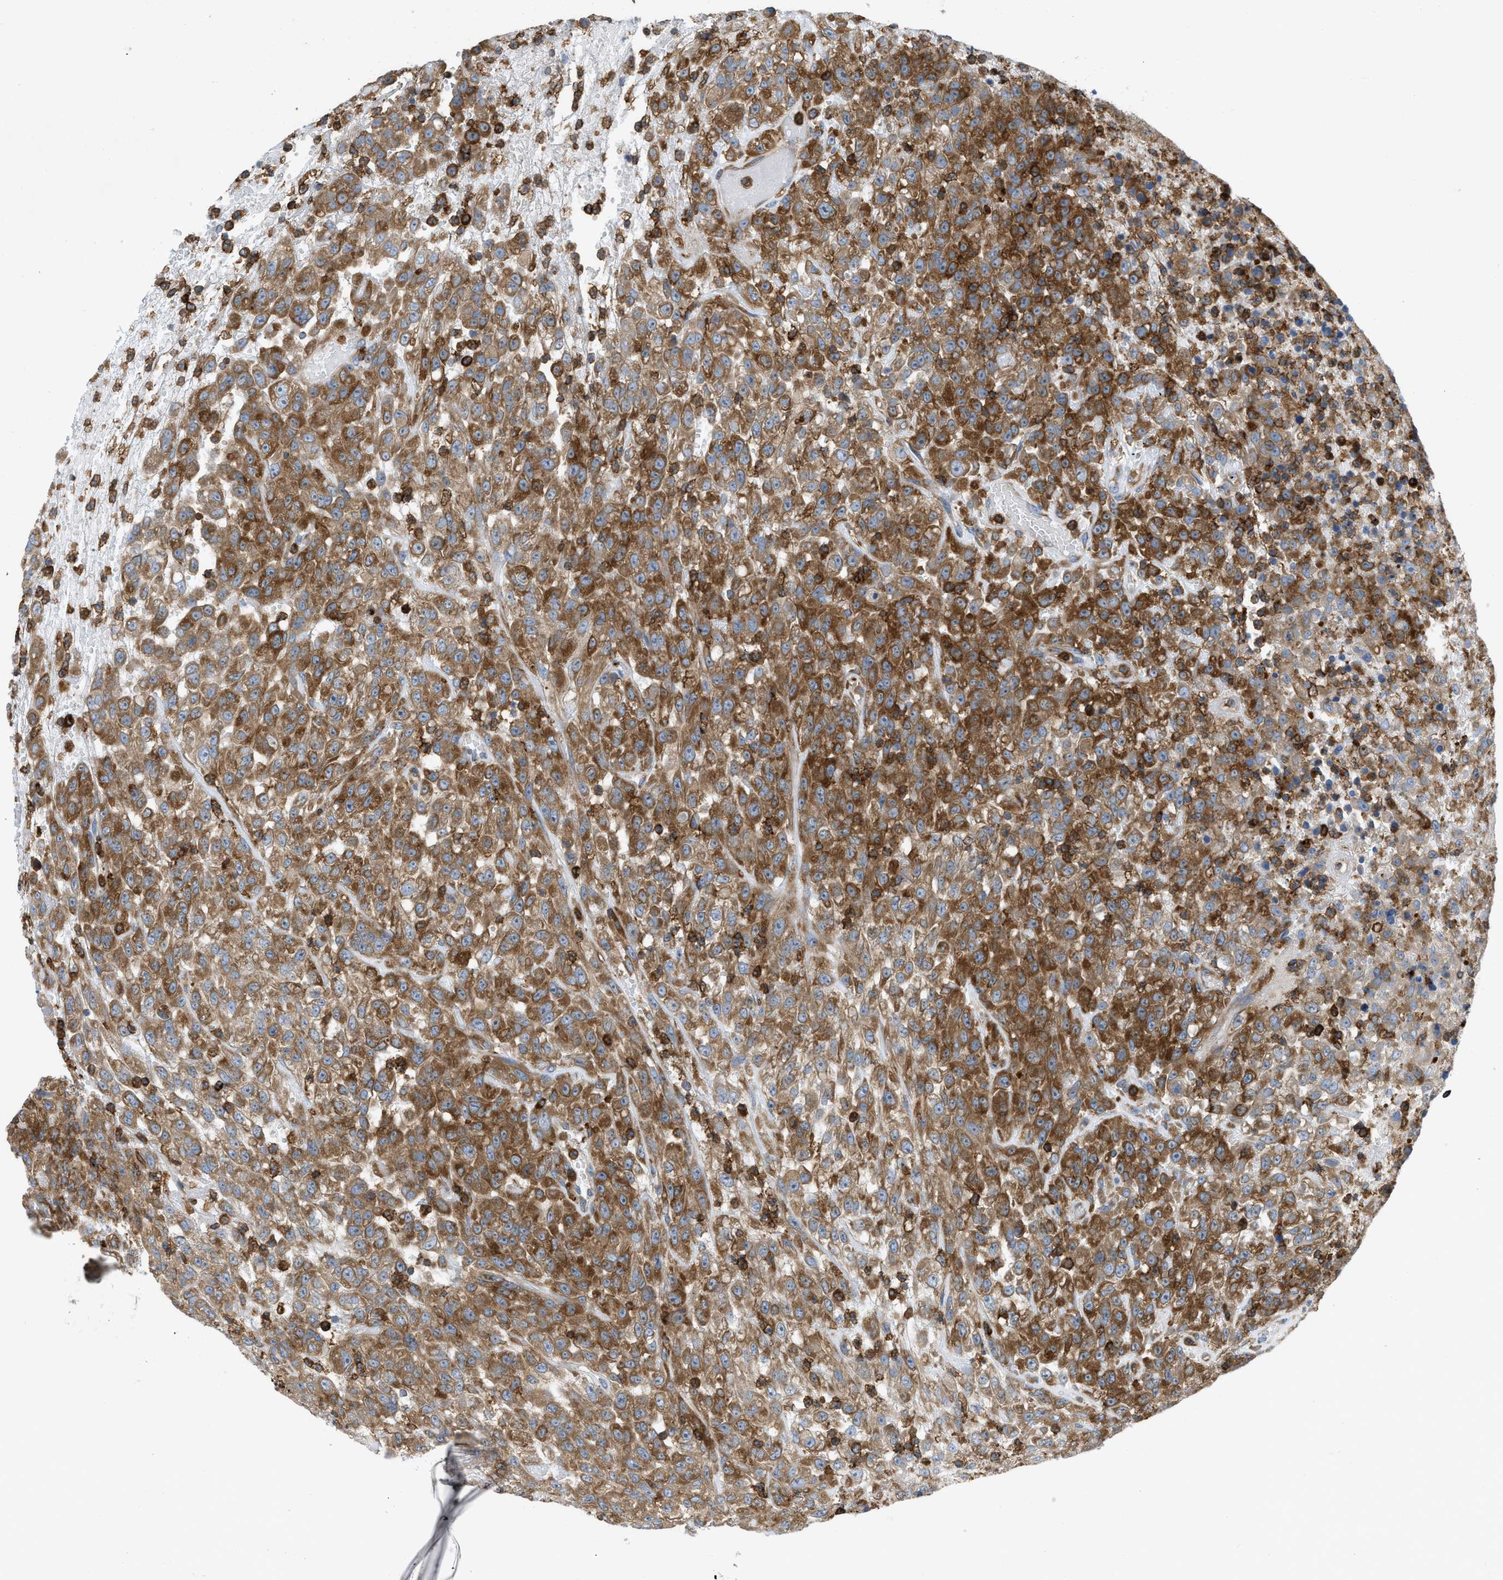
{"staining": {"intensity": "moderate", "quantity": ">75%", "location": "cytoplasmic/membranous"}, "tissue": "urothelial cancer", "cell_type": "Tumor cells", "image_type": "cancer", "snomed": [{"axis": "morphology", "description": "Urothelial carcinoma, High grade"}, {"axis": "topography", "description": "Urinary bladder"}], "caption": "There is medium levels of moderate cytoplasmic/membranous positivity in tumor cells of high-grade urothelial carcinoma, as demonstrated by immunohistochemical staining (brown color).", "gene": "GPAT4", "patient": {"sex": "male", "age": 46}}